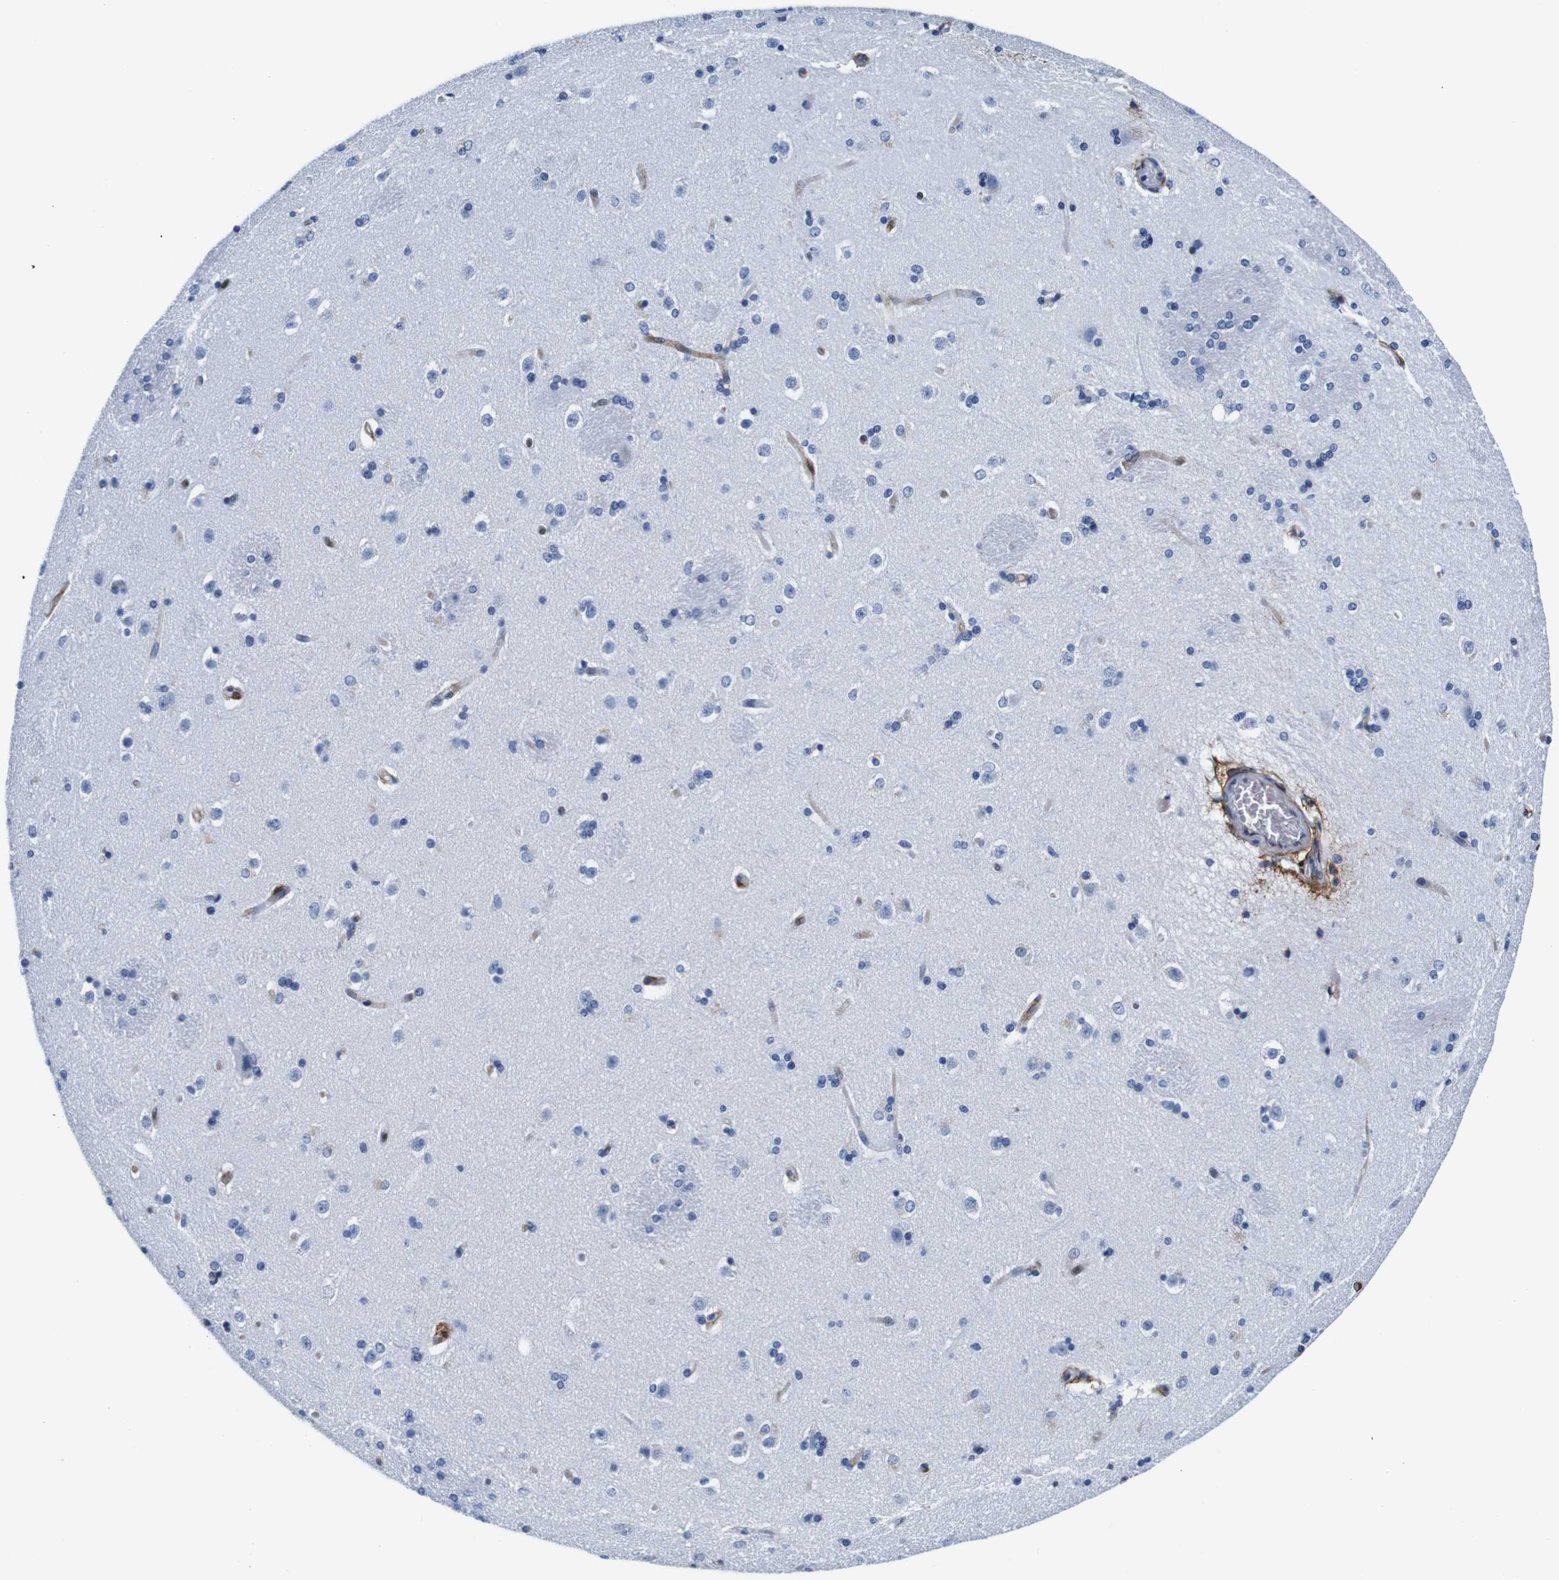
{"staining": {"intensity": "negative", "quantity": "none", "location": "none"}, "tissue": "caudate", "cell_type": "Glial cells", "image_type": "normal", "snomed": [{"axis": "morphology", "description": "Normal tissue, NOS"}, {"axis": "topography", "description": "Lateral ventricle wall"}], "caption": "IHC image of benign human caudate stained for a protein (brown), which exhibits no staining in glial cells.", "gene": "ANXA1", "patient": {"sex": "female", "age": 19}}